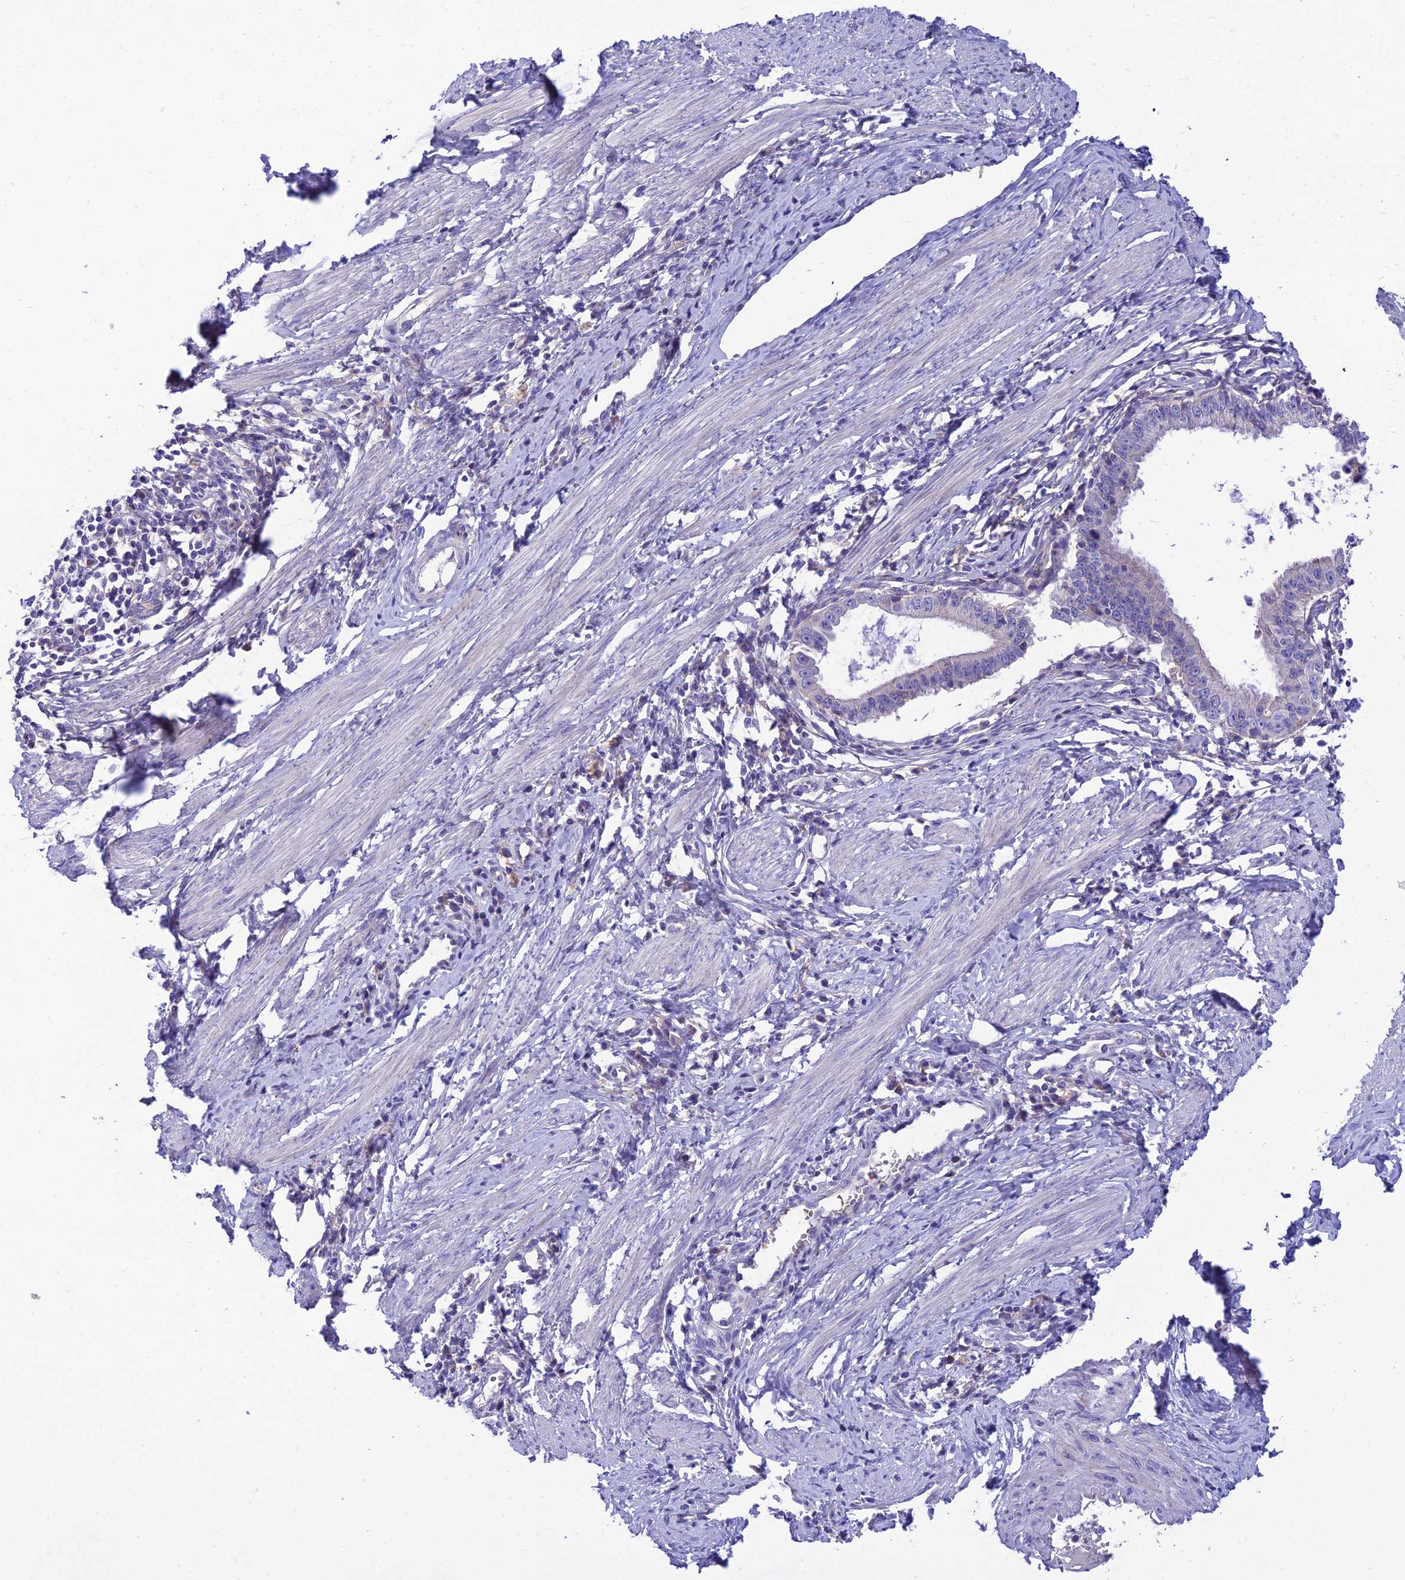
{"staining": {"intensity": "negative", "quantity": "none", "location": "none"}, "tissue": "cervical cancer", "cell_type": "Tumor cells", "image_type": "cancer", "snomed": [{"axis": "morphology", "description": "Adenocarcinoma, NOS"}, {"axis": "topography", "description": "Cervix"}], "caption": "A high-resolution histopathology image shows immunohistochemistry staining of cervical cancer, which reveals no significant staining in tumor cells.", "gene": "CCDC157", "patient": {"sex": "female", "age": 36}}